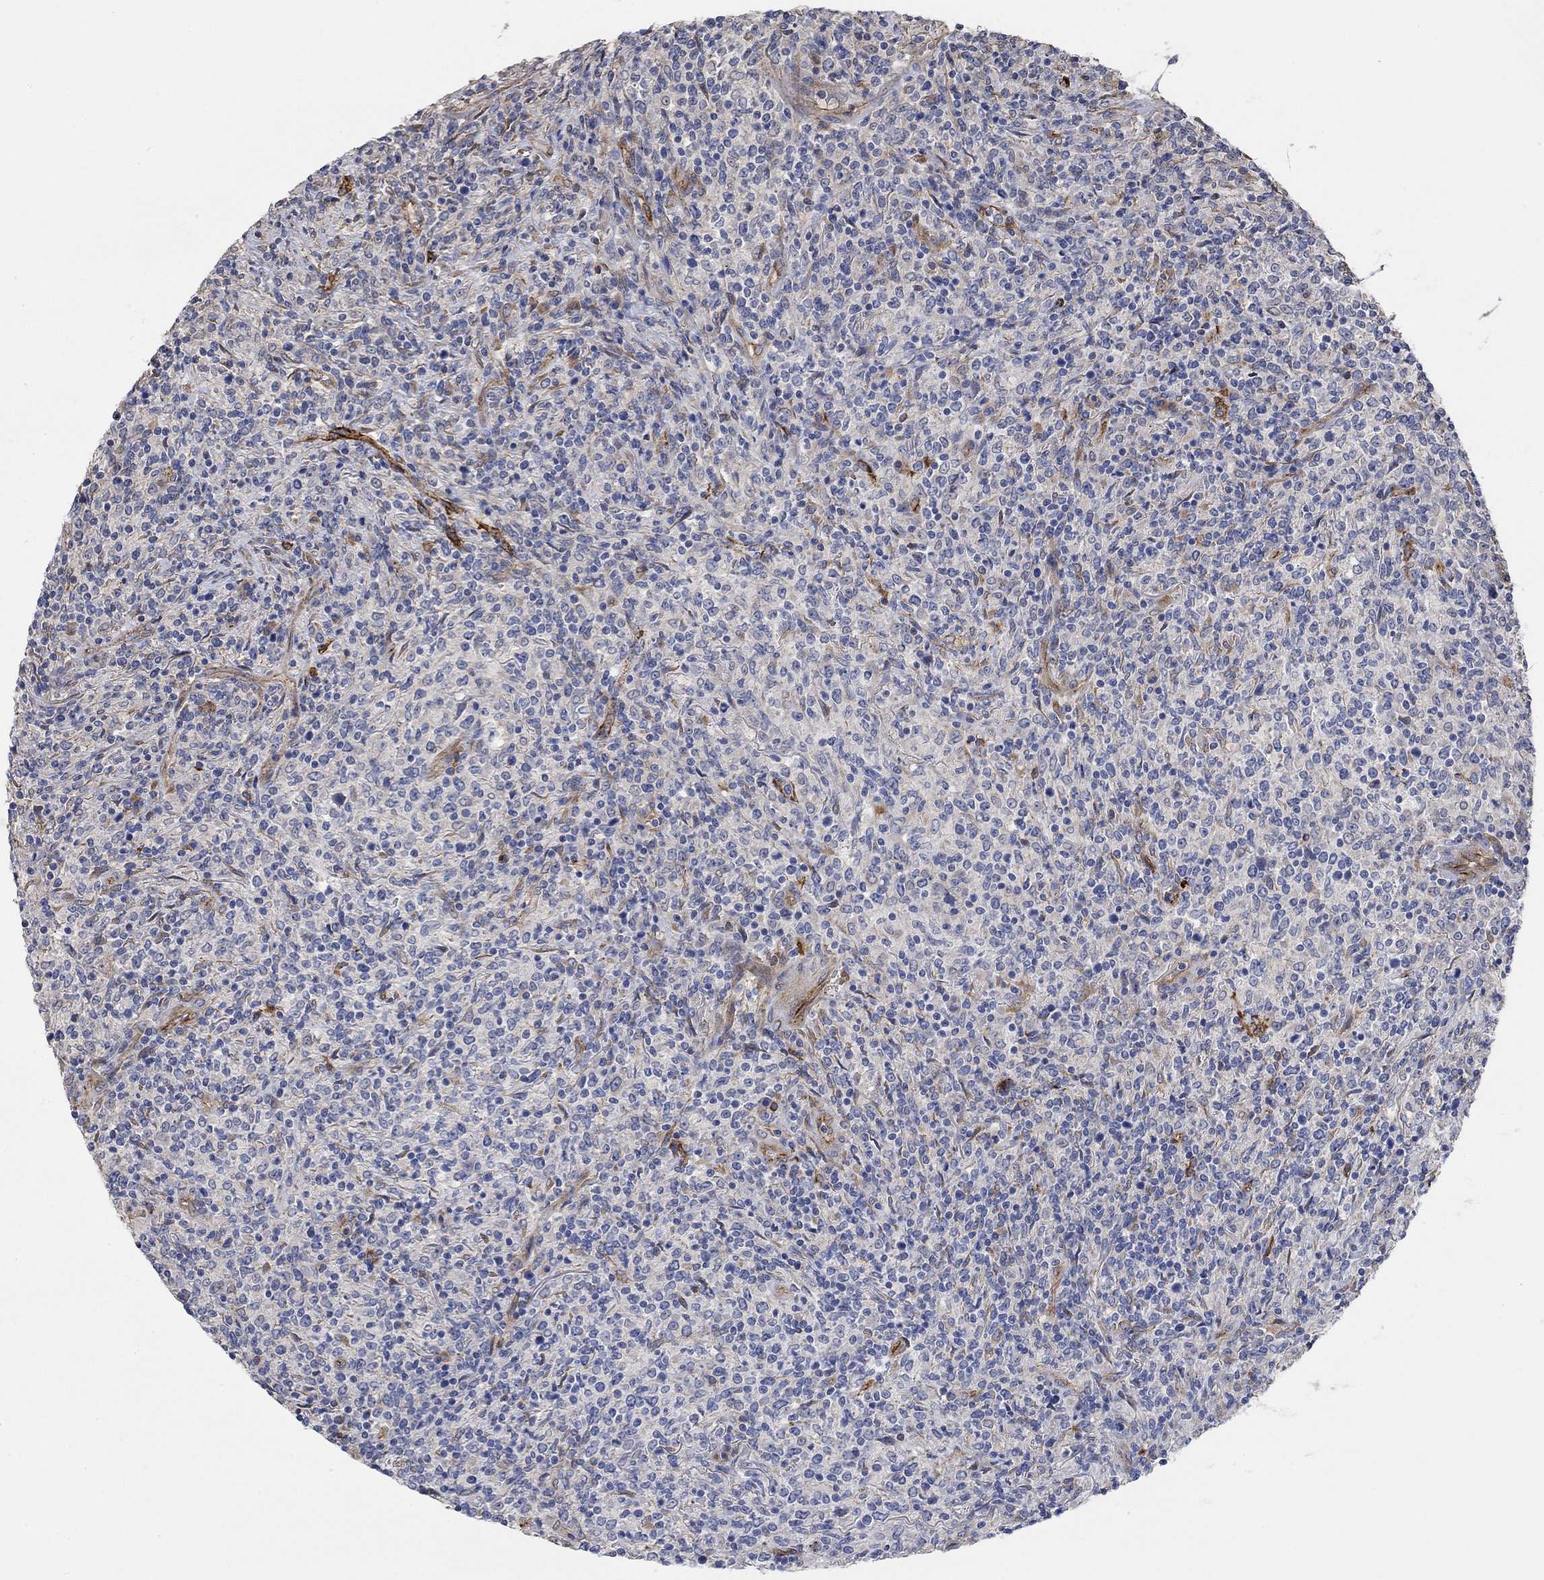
{"staining": {"intensity": "negative", "quantity": "none", "location": "none"}, "tissue": "lymphoma", "cell_type": "Tumor cells", "image_type": "cancer", "snomed": [{"axis": "morphology", "description": "Malignant lymphoma, non-Hodgkin's type, High grade"}, {"axis": "topography", "description": "Lung"}], "caption": "There is no significant staining in tumor cells of high-grade malignant lymphoma, non-Hodgkin's type.", "gene": "SYT16", "patient": {"sex": "male", "age": 79}}